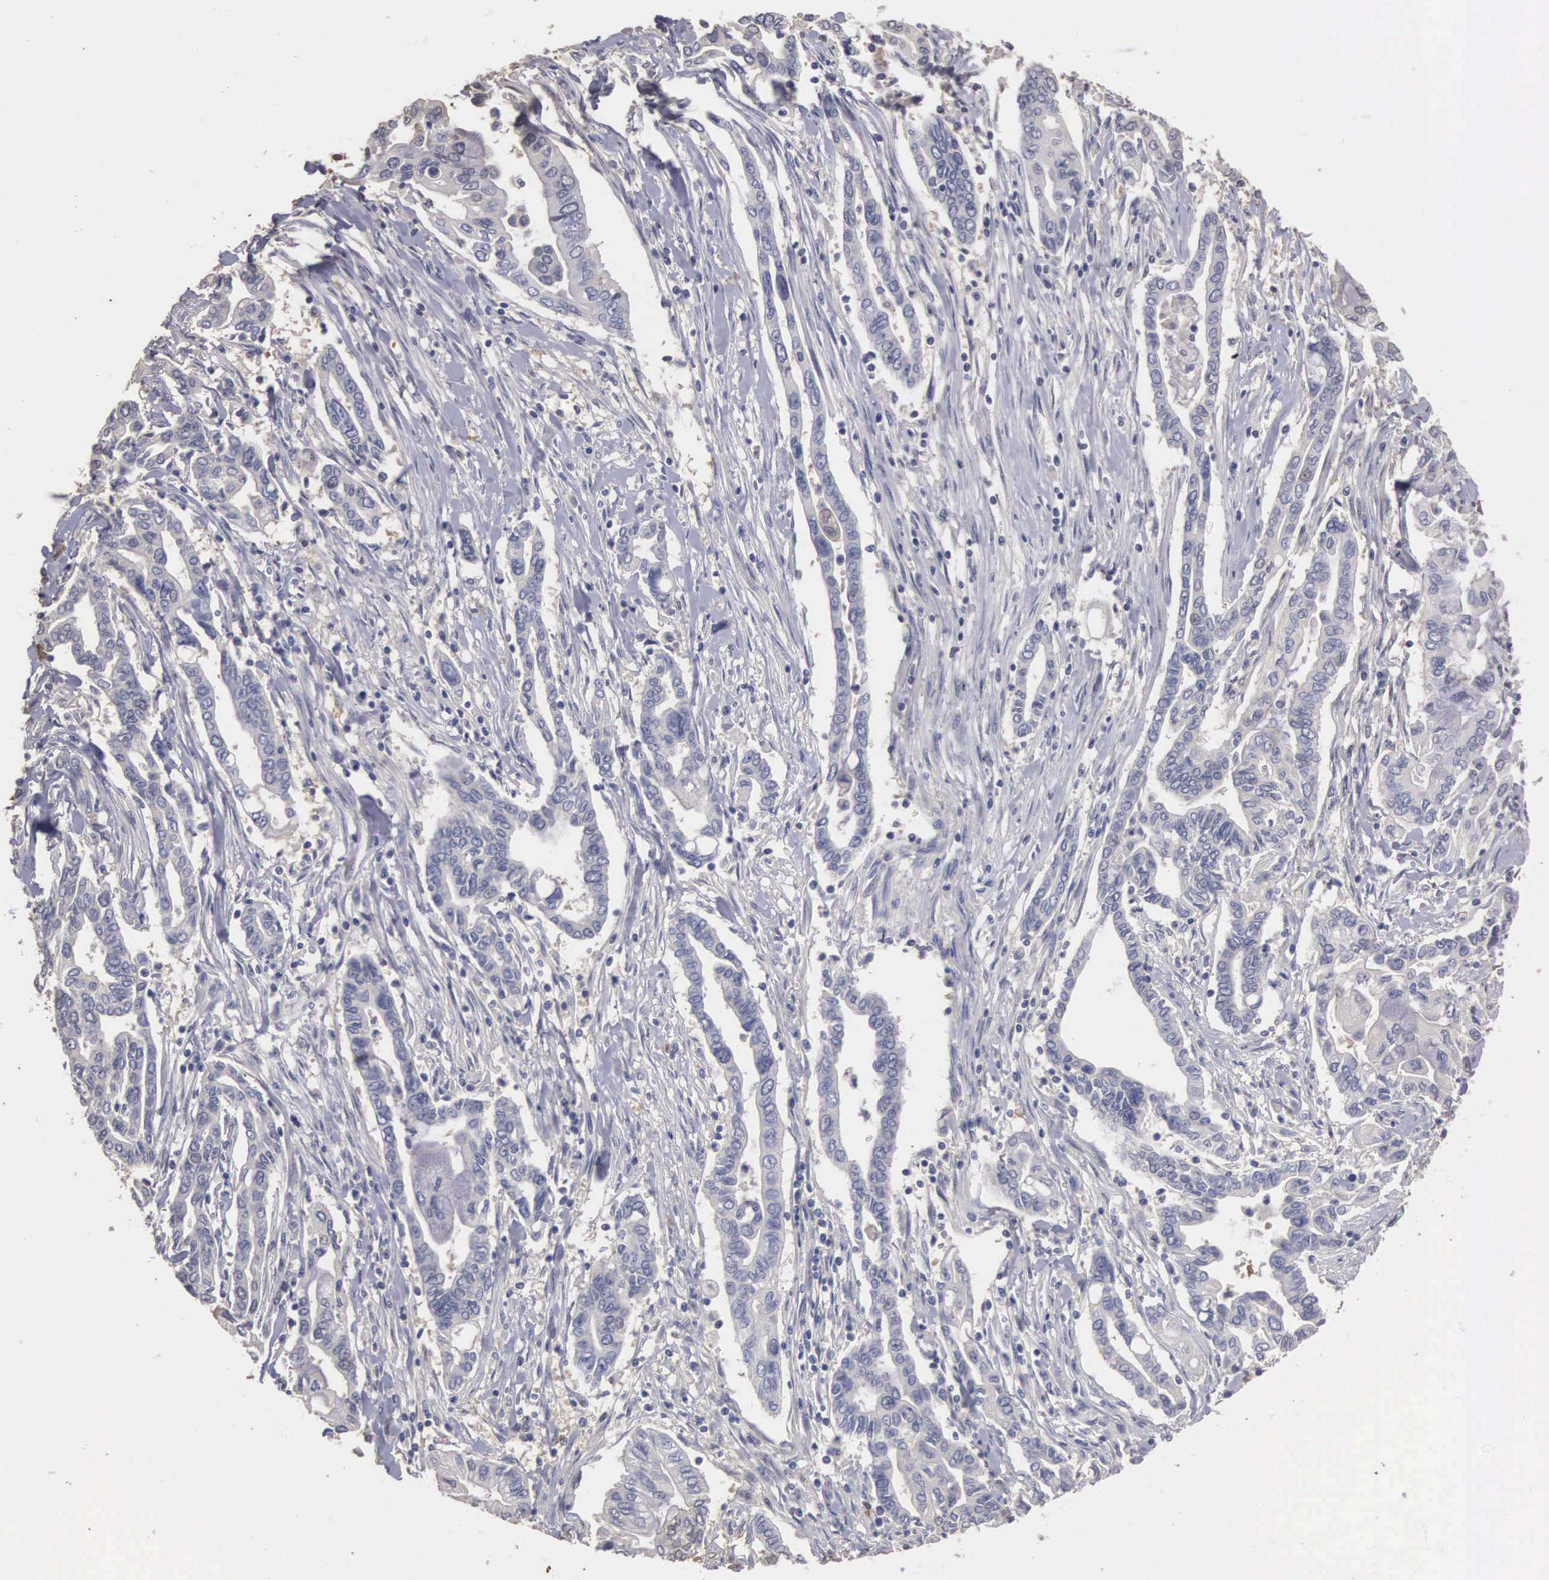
{"staining": {"intensity": "negative", "quantity": "none", "location": "none"}, "tissue": "pancreatic cancer", "cell_type": "Tumor cells", "image_type": "cancer", "snomed": [{"axis": "morphology", "description": "Adenocarcinoma, NOS"}, {"axis": "topography", "description": "Pancreas"}], "caption": "An IHC micrograph of pancreatic adenocarcinoma is shown. There is no staining in tumor cells of pancreatic adenocarcinoma.", "gene": "ENO3", "patient": {"sex": "female", "age": 57}}